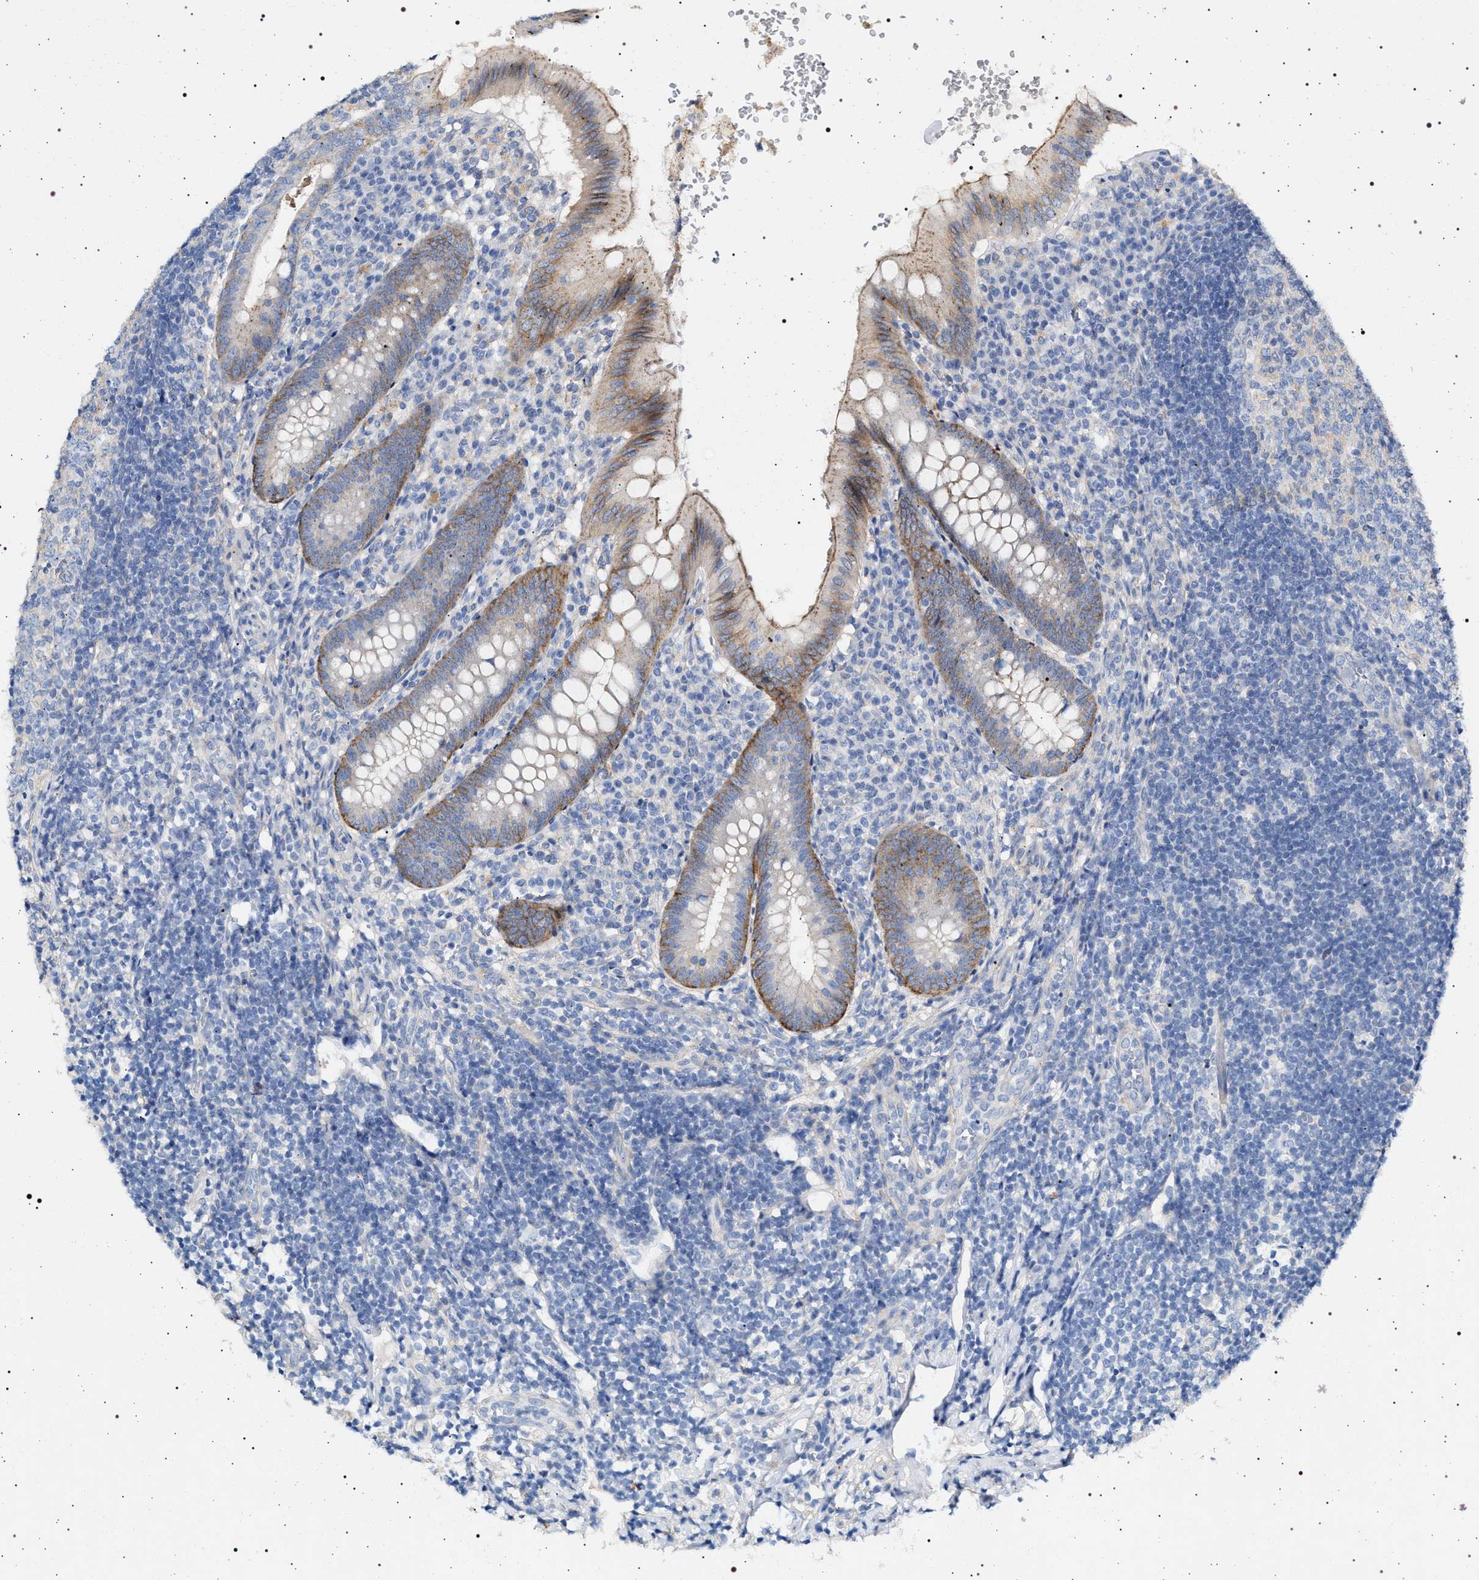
{"staining": {"intensity": "moderate", "quantity": ">75%", "location": "cytoplasmic/membranous"}, "tissue": "appendix", "cell_type": "Glandular cells", "image_type": "normal", "snomed": [{"axis": "morphology", "description": "Normal tissue, NOS"}, {"axis": "topography", "description": "Appendix"}], "caption": "The immunohistochemical stain highlights moderate cytoplasmic/membranous expression in glandular cells of benign appendix. (DAB IHC, brown staining for protein, blue staining for nuclei).", "gene": "NAALADL2", "patient": {"sex": "male", "age": 8}}